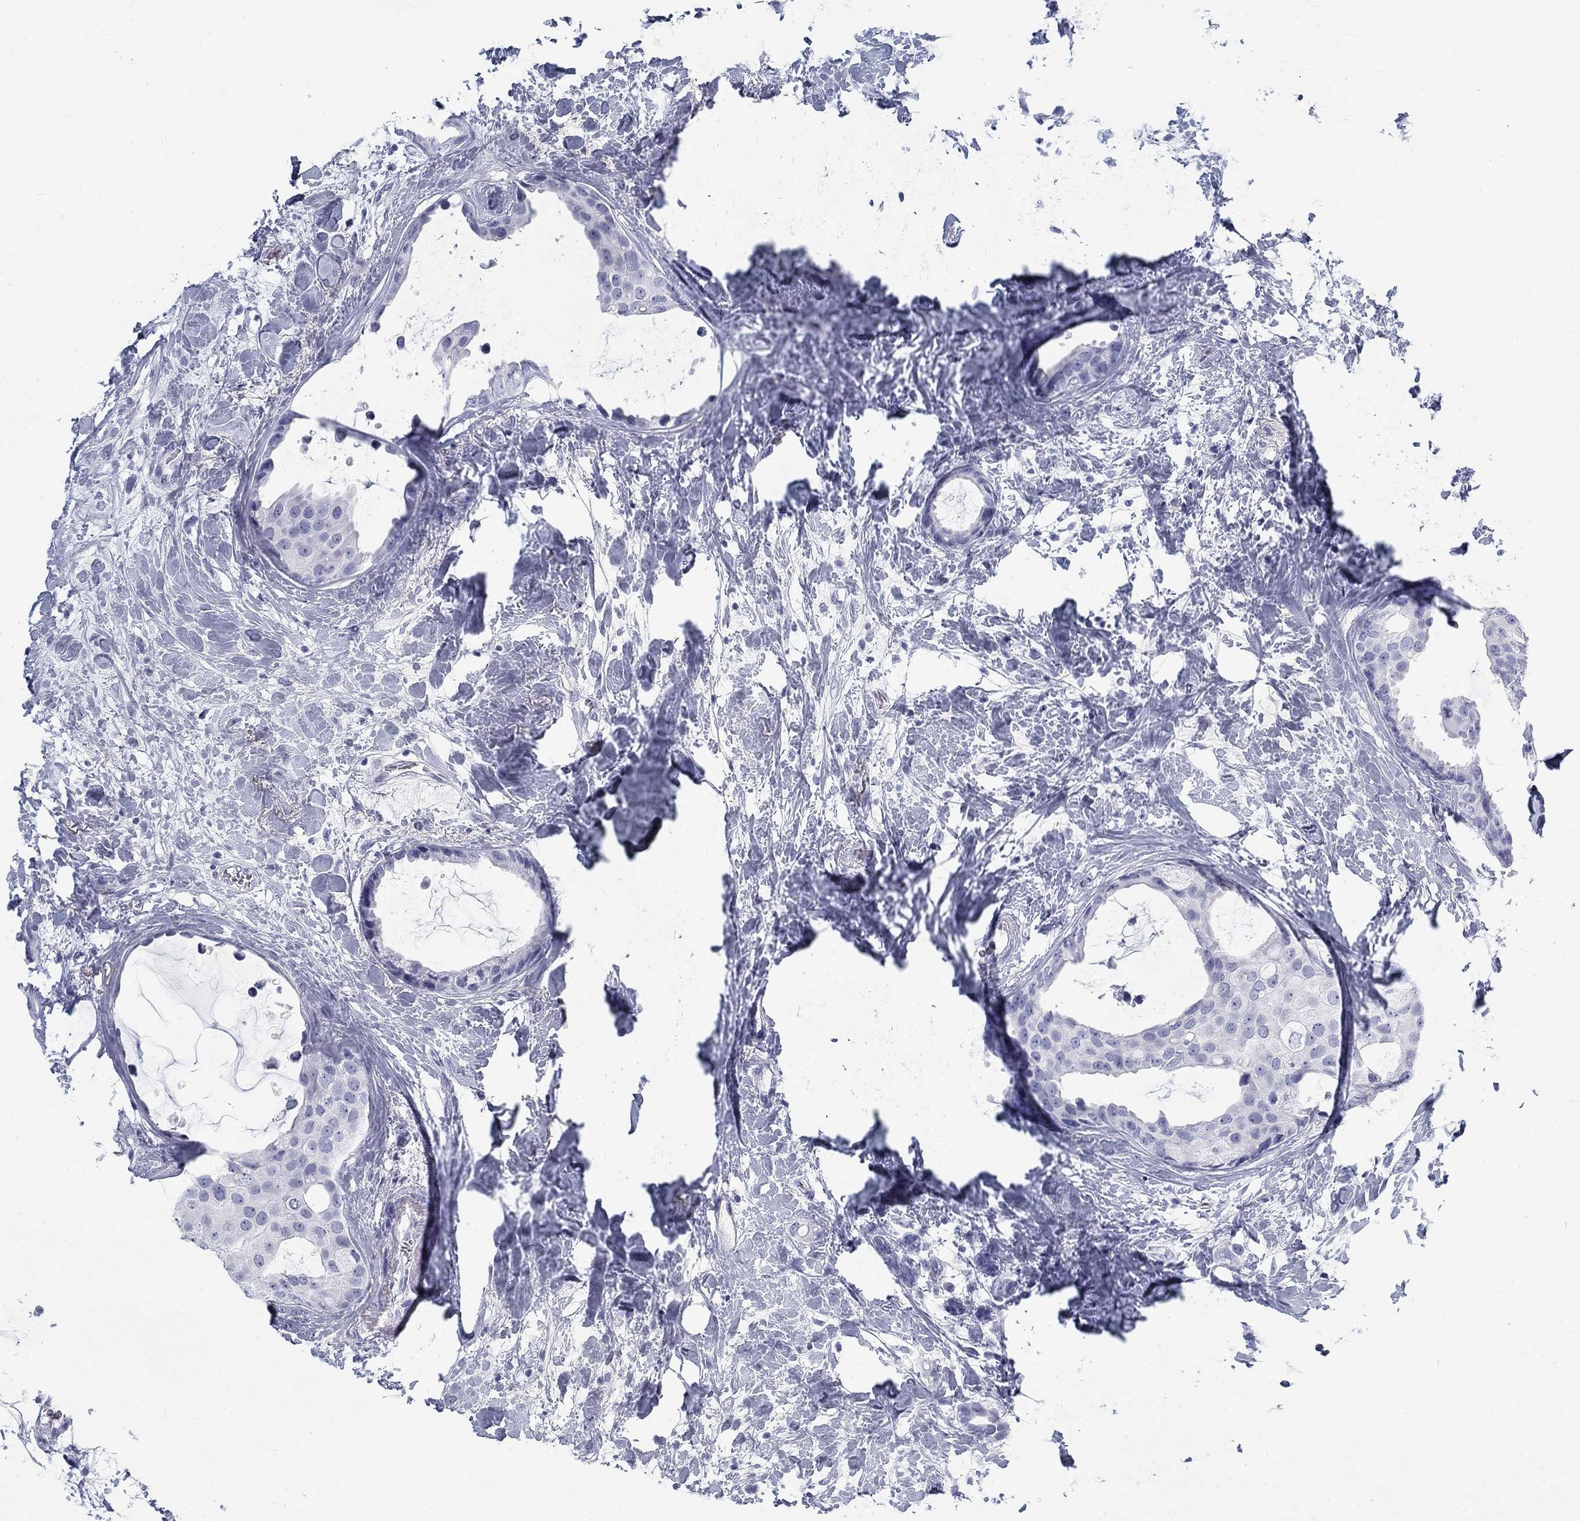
{"staining": {"intensity": "negative", "quantity": "none", "location": "none"}, "tissue": "breast cancer", "cell_type": "Tumor cells", "image_type": "cancer", "snomed": [{"axis": "morphology", "description": "Duct carcinoma"}, {"axis": "topography", "description": "Breast"}], "caption": "Image shows no significant protein staining in tumor cells of invasive ductal carcinoma (breast). (DAB immunohistochemistry (IHC) visualized using brightfield microscopy, high magnification).", "gene": "CALB1", "patient": {"sex": "female", "age": 45}}